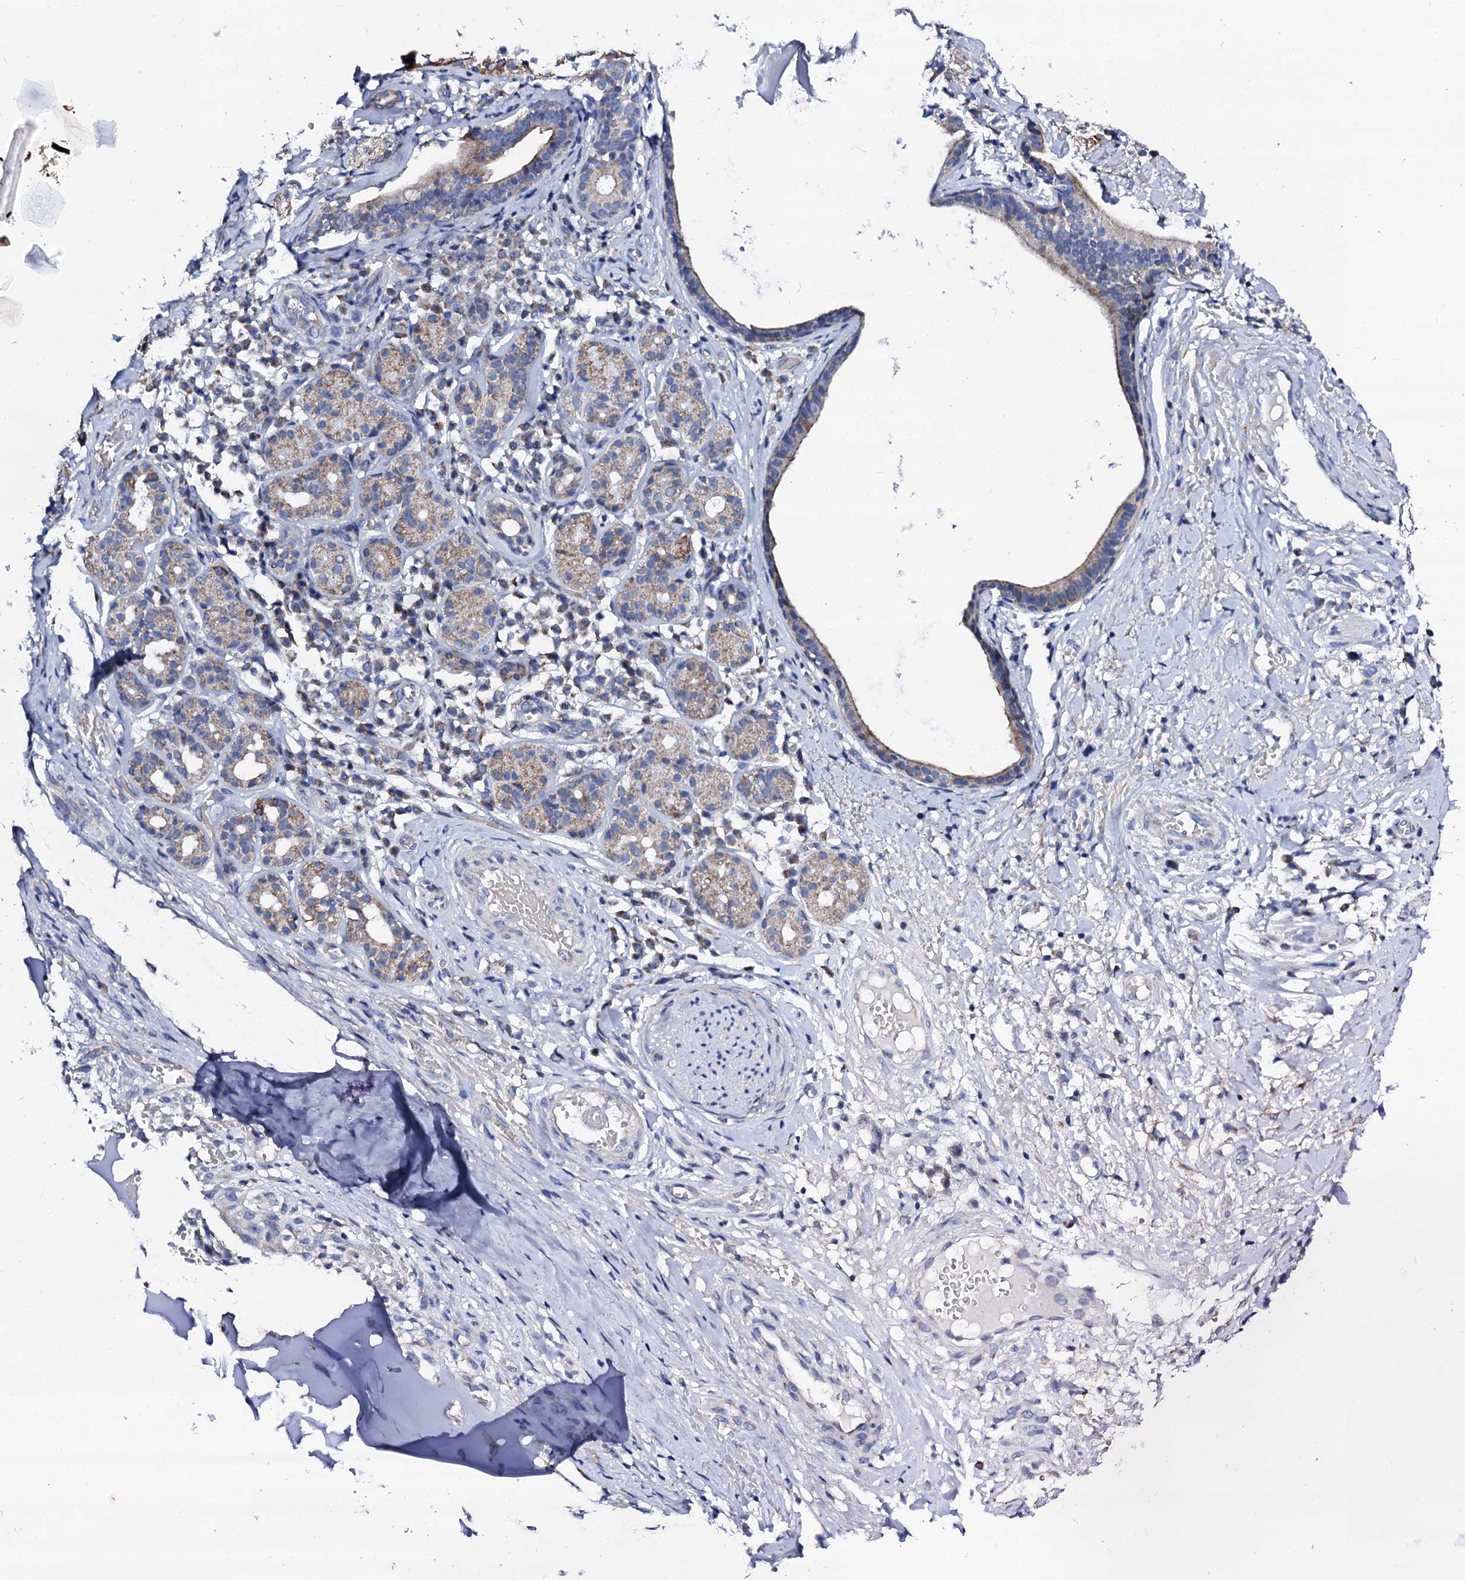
{"staining": {"intensity": "negative", "quantity": "none", "location": "none"}, "tissue": "adipose tissue", "cell_type": "Adipocytes", "image_type": "normal", "snomed": [{"axis": "morphology", "description": "Normal tissue, NOS"}, {"axis": "morphology", "description": "Basal cell carcinoma"}, {"axis": "topography", "description": "Cartilage tissue"}, {"axis": "topography", "description": "Nasopharynx"}, {"axis": "topography", "description": "Oral tissue"}], "caption": "Photomicrograph shows no significant protein positivity in adipocytes of normal adipose tissue.", "gene": "SLC37A4", "patient": {"sex": "female", "age": 77}}